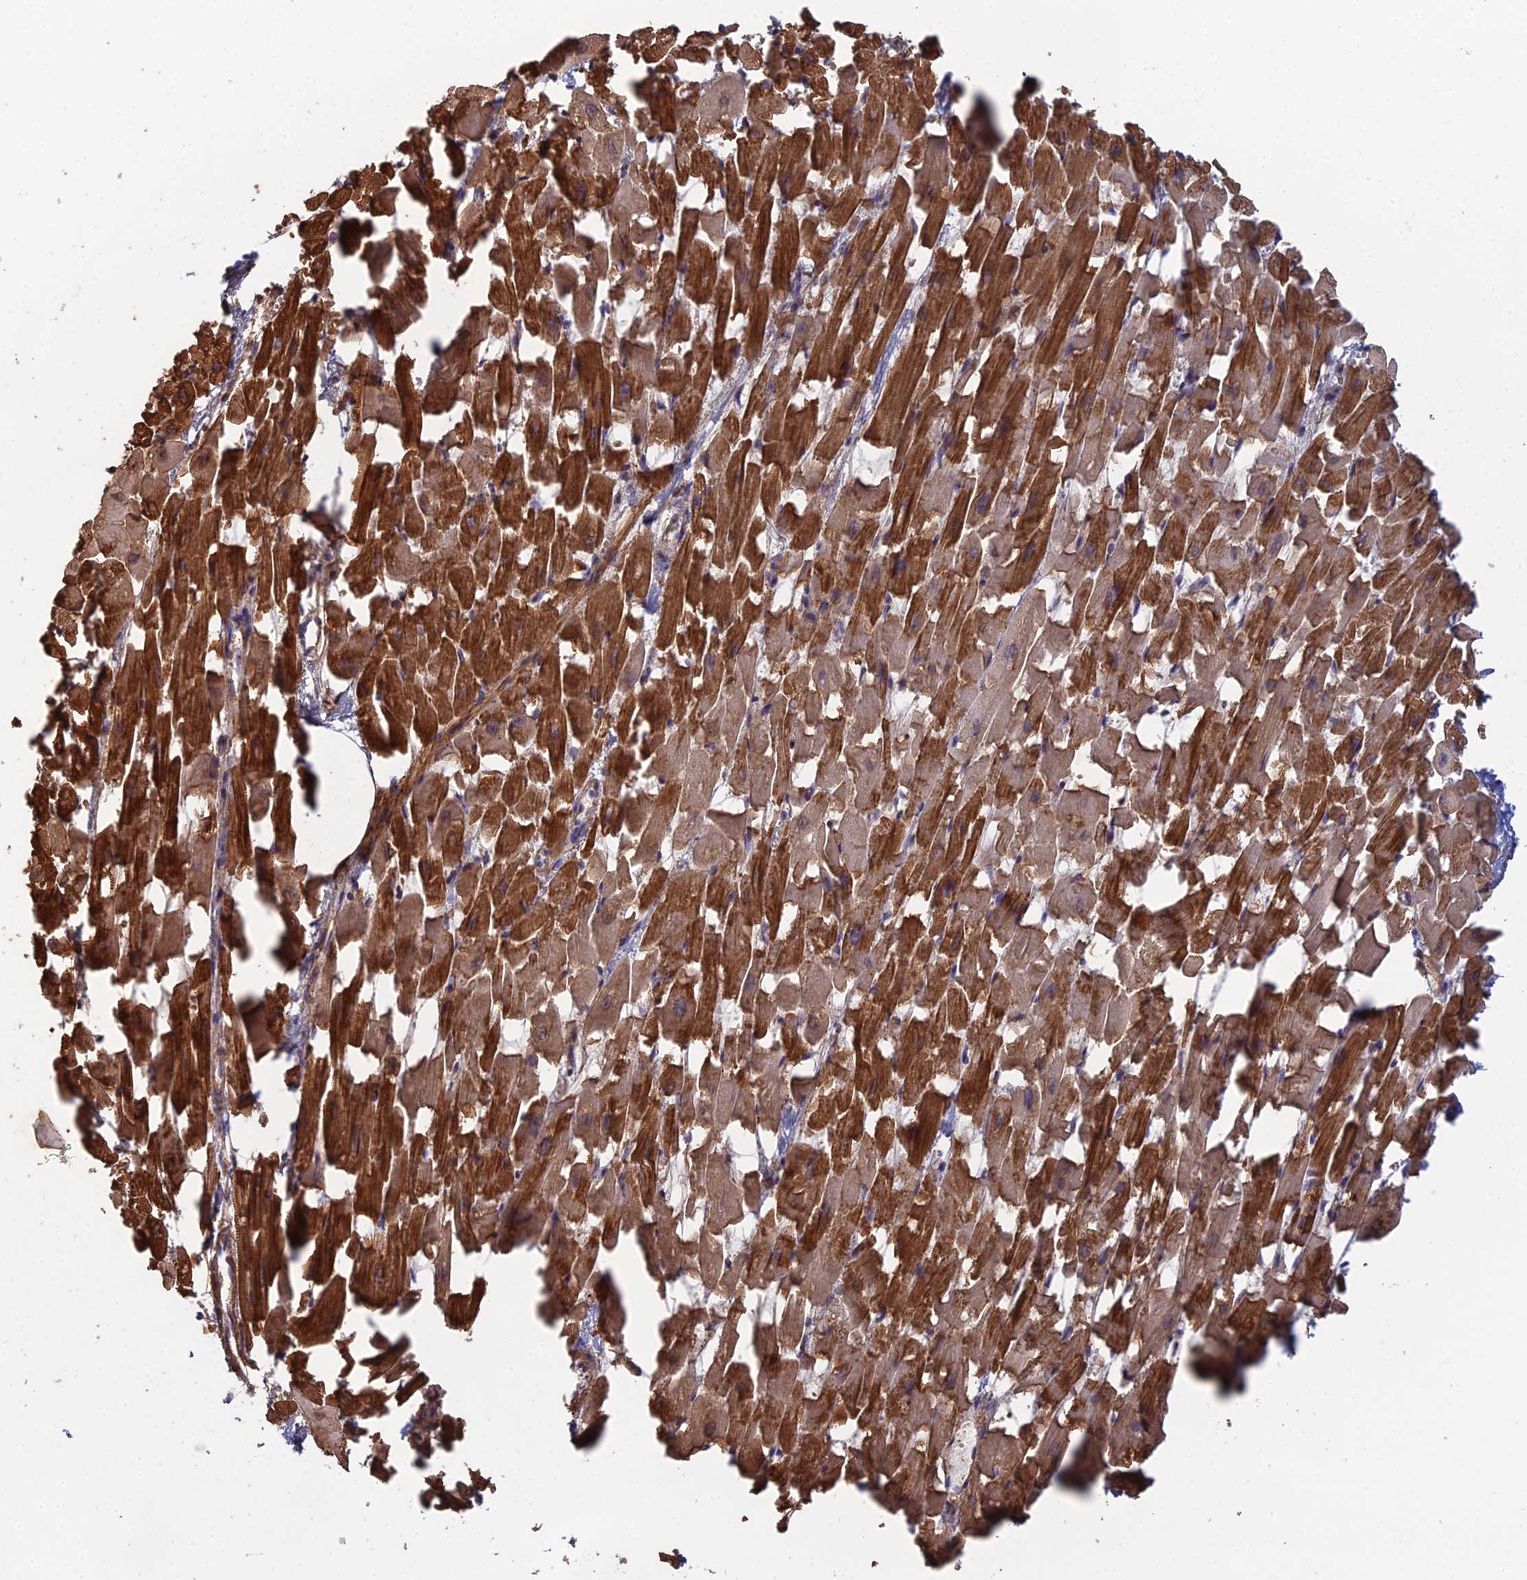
{"staining": {"intensity": "strong", "quantity": ">75%", "location": "cytoplasmic/membranous"}, "tissue": "heart muscle", "cell_type": "Cardiomyocytes", "image_type": "normal", "snomed": [{"axis": "morphology", "description": "Normal tissue, NOS"}, {"axis": "topography", "description": "Heart"}], "caption": "Immunohistochemical staining of unremarkable heart muscle demonstrates high levels of strong cytoplasmic/membranous positivity in about >75% of cardiomyocytes.", "gene": "PCDHA5", "patient": {"sex": "female", "age": 64}}